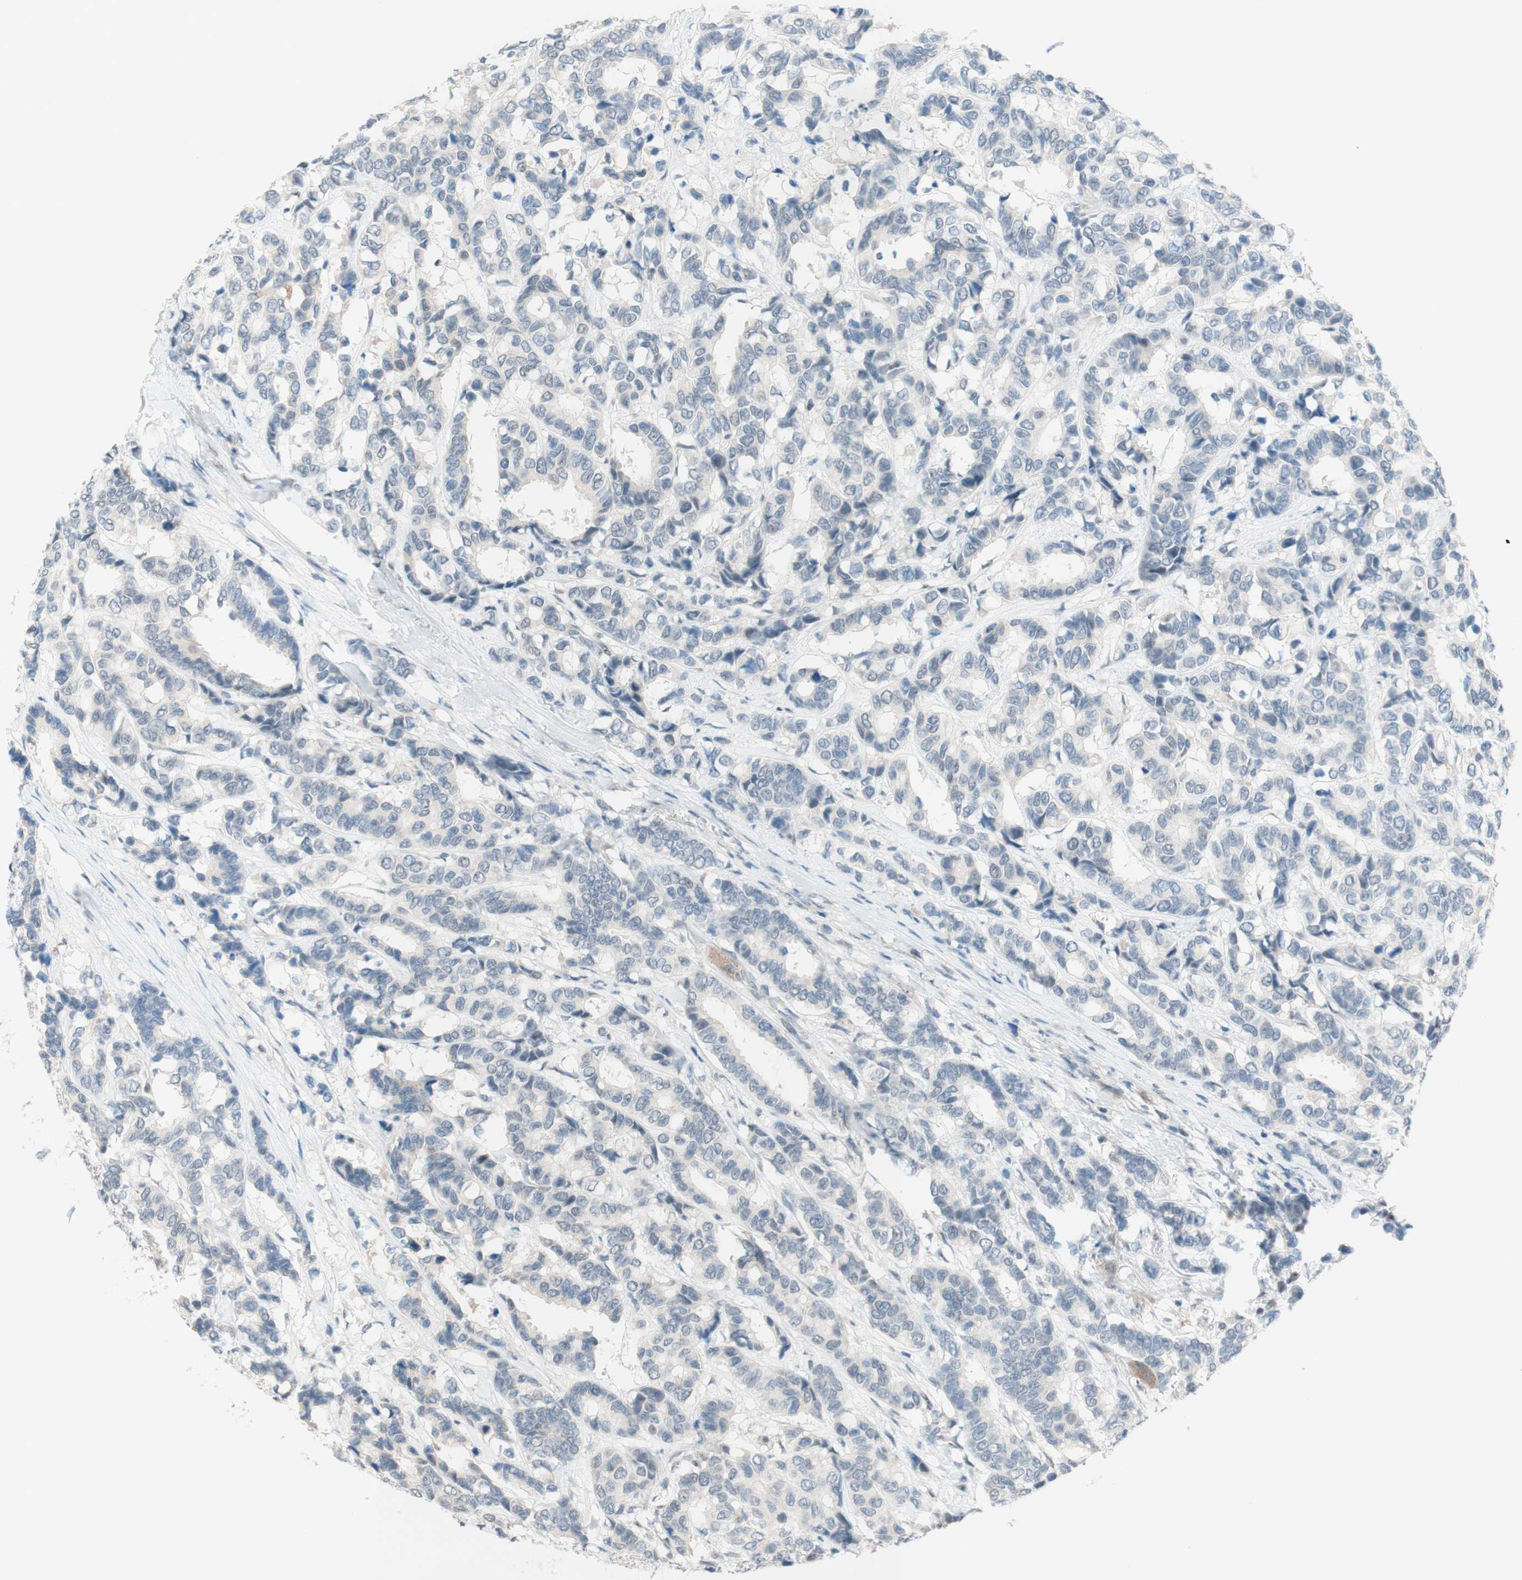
{"staining": {"intensity": "negative", "quantity": "none", "location": "none"}, "tissue": "breast cancer", "cell_type": "Tumor cells", "image_type": "cancer", "snomed": [{"axis": "morphology", "description": "Duct carcinoma"}, {"axis": "topography", "description": "Breast"}], "caption": "A high-resolution image shows immunohistochemistry staining of infiltrating ductal carcinoma (breast), which shows no significant positivity in tumor cells.", "gene": "JPH1", "patient": {"sex": "female", "age": 87}}